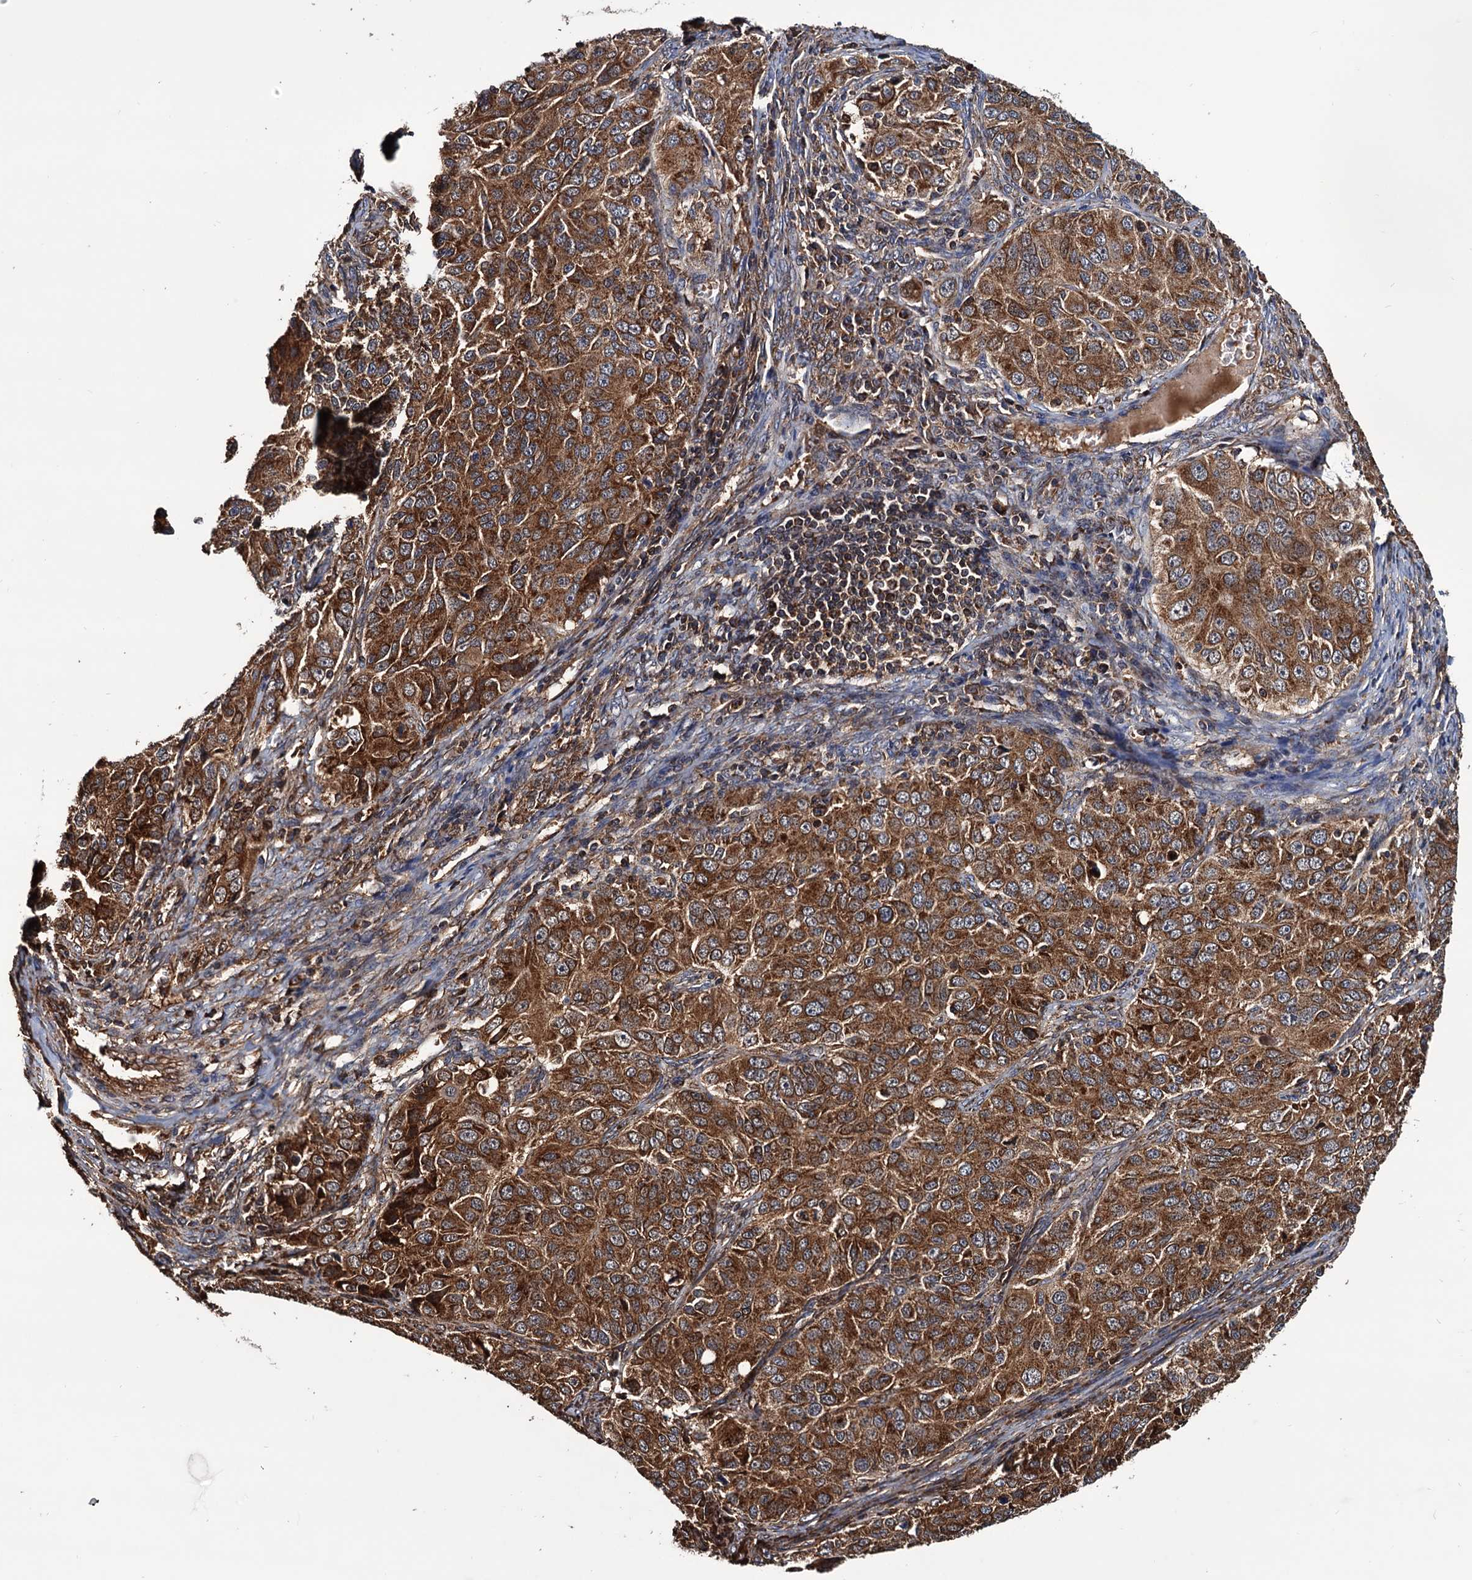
{"staining": {"intensity": "moderate", "quantity": ">75%", "location": "cytoplasmic/membranous"}, "tissue": "ovarian cancer", "cell_type": "Tumor cells", "image_type": "cancer", "snomed": [{"axis": "morphology", "description": "Carcinoma, endometroid"}, {"axis": "topography", "description": "Ovary"}], "caption": "Immunohistochemical staining of human endometroid carcinoma (ovarian) exhibits medium levels of moderate cytoplasmic/membranous positivity in about >75% of tumor cells. Using DAB (3,3'-diaminobenzidine) (brown) and hematoxylin (blue) stains, captured at high magnification using brightfield microscopy.", "gene": "MRPL42", "patient": {"sex": "female", "age": 51}}